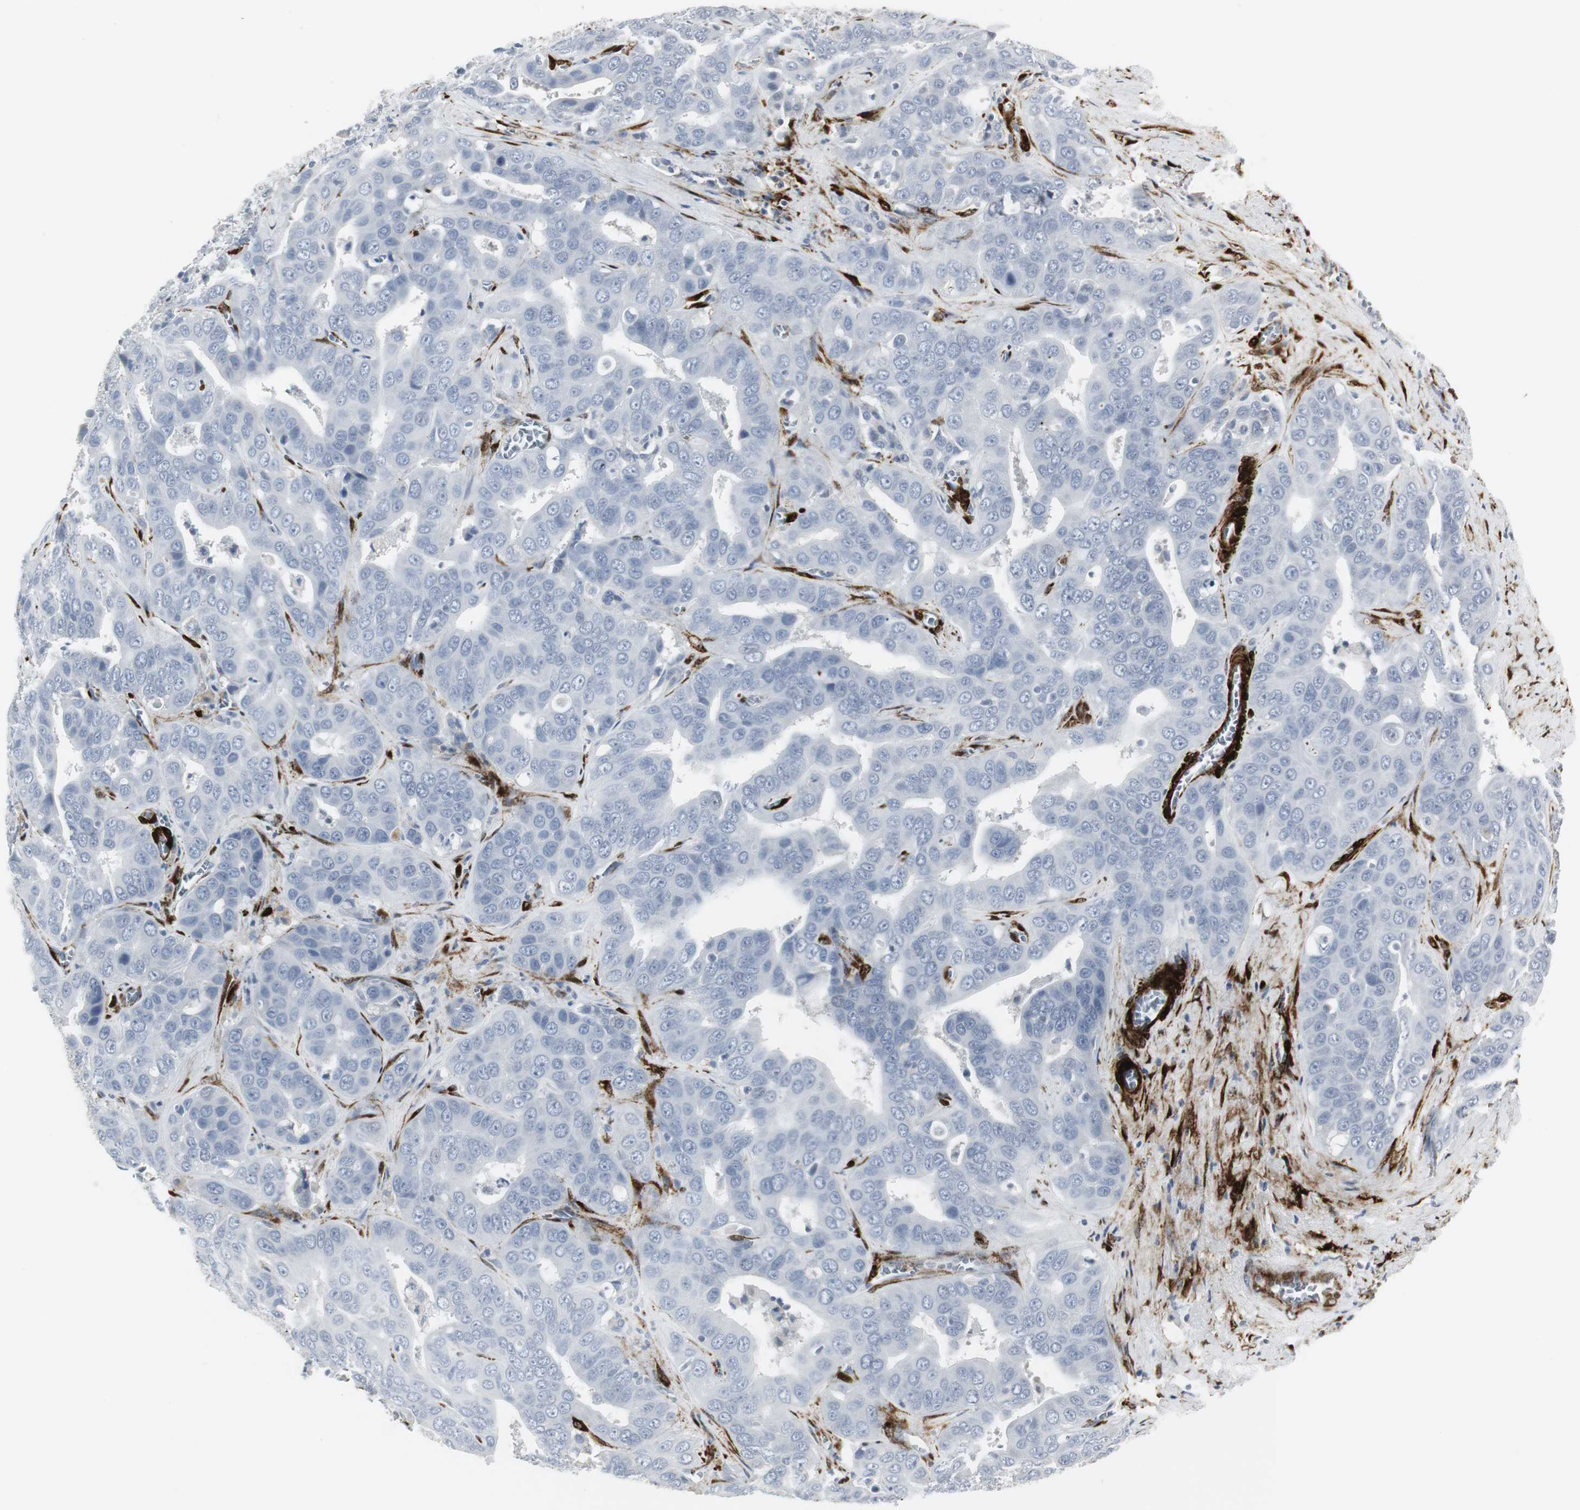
{"staining": {"intensity": "negative", "quantity": "none", "location": "none"}, "tissue": "liver cancer", "cell_type": "Tumor cells", "image_type": "cancer", "snomed": [{"axis": "morphology", "description": "Cholangiocarcinoma"}, {"axis": "topography", "description": "Liver"}], "caption": "Micrograph shows no significant protein staining in tumor cells of liver cancer.", "gene": "PPP1R14A", "patient": {"sex": "female", "age": 52}}